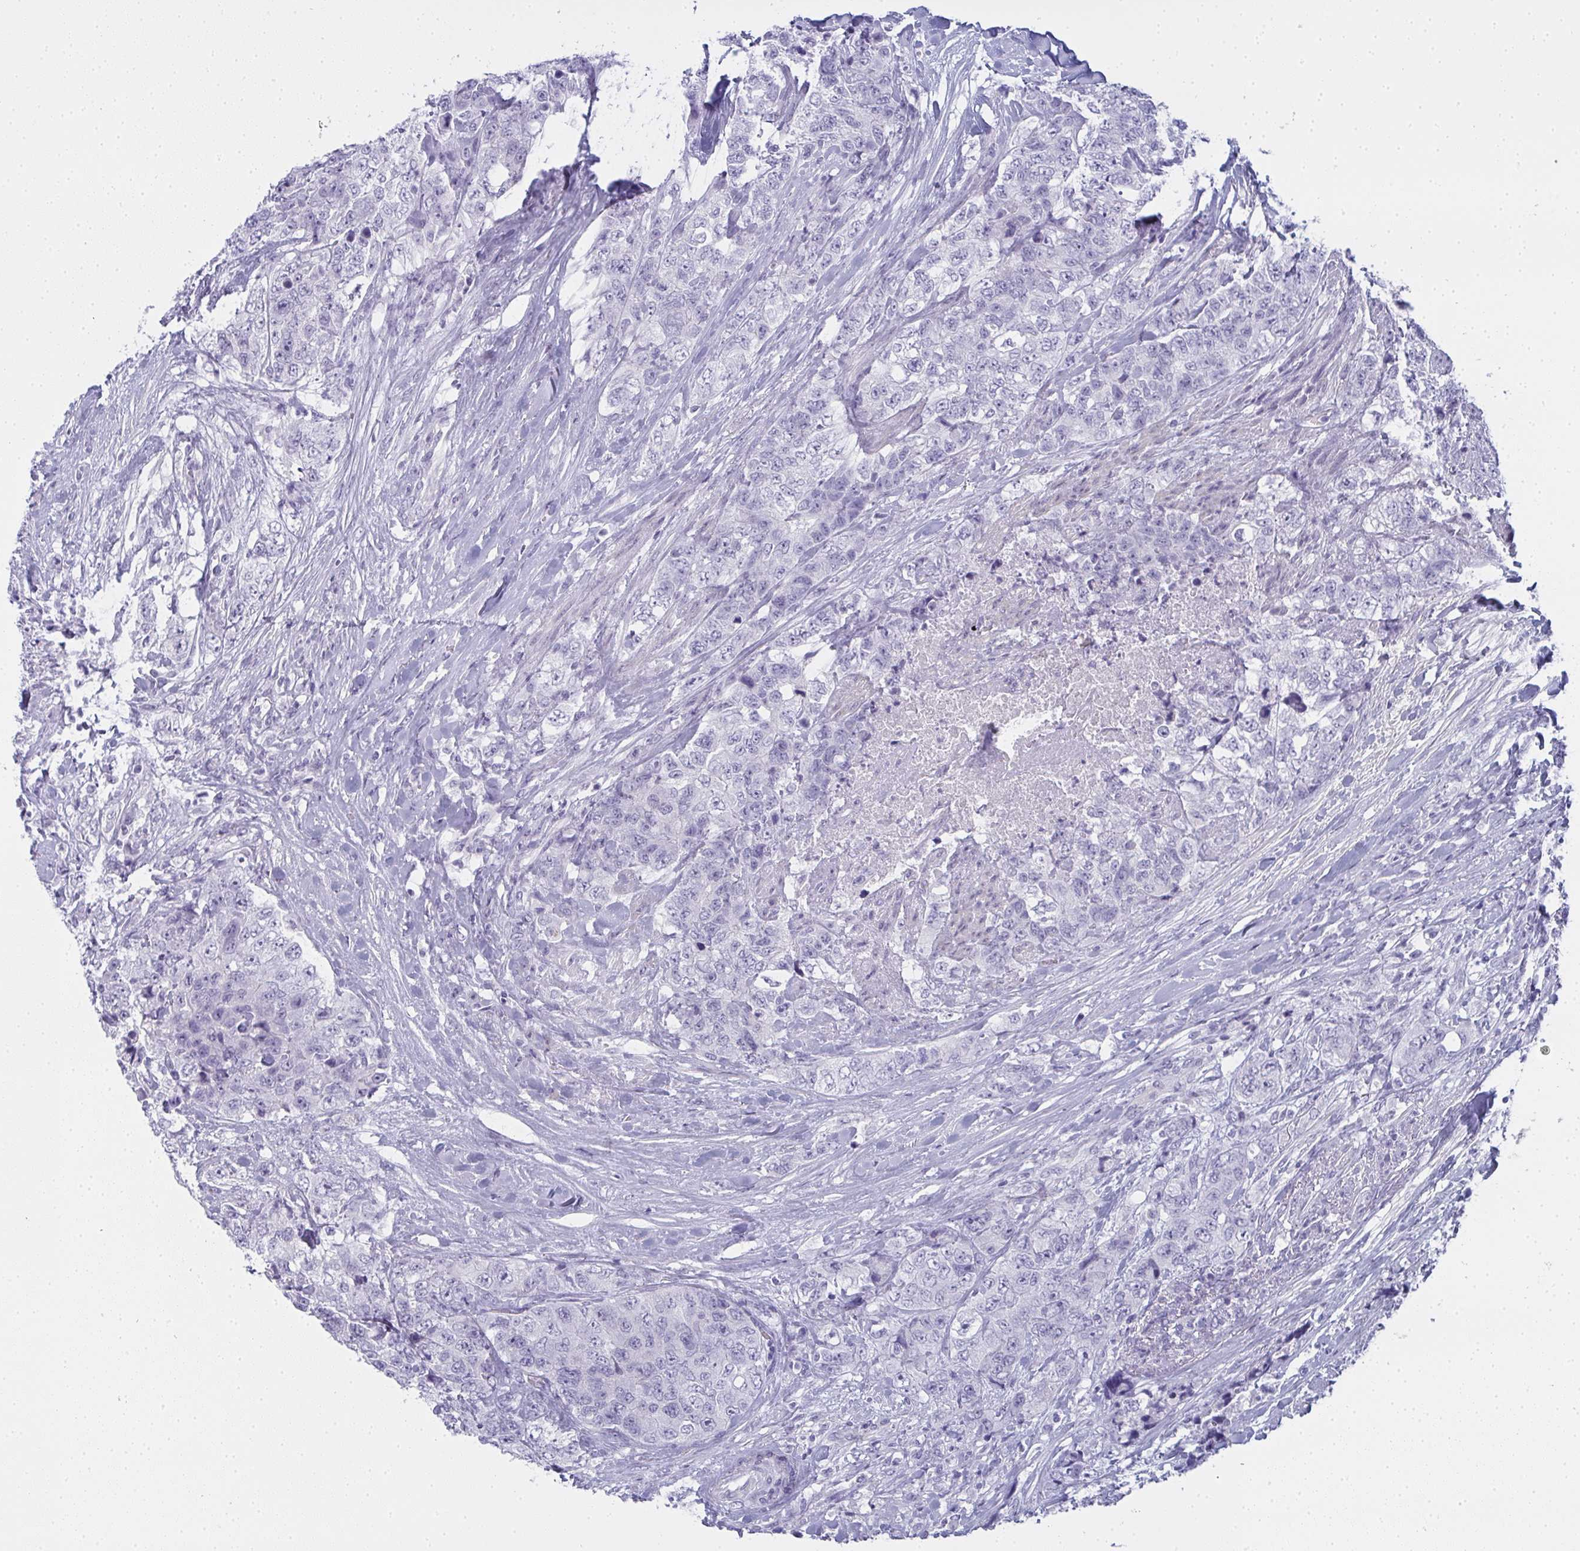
{"staining": {"intensity": "negative", "quantity": "none", "location": "none"}, "tissue": "urothelial cancer", "cell_type": "Tumor cells", "image_type": "cancer", "snomed": [{"axis": "morphology", "description": "Urothelial carcinoma, High grade"}, {"axis": "topography", "description": "Urinary bladder"}], "caption": "A high-resolution image shows immunohistochemistry (IHC) staining of urothelial cancer, which exhibits no significant positivity in tumor cells.", "gene": "SLC36A2", "patient": {"sex": "female", "age": 78}}